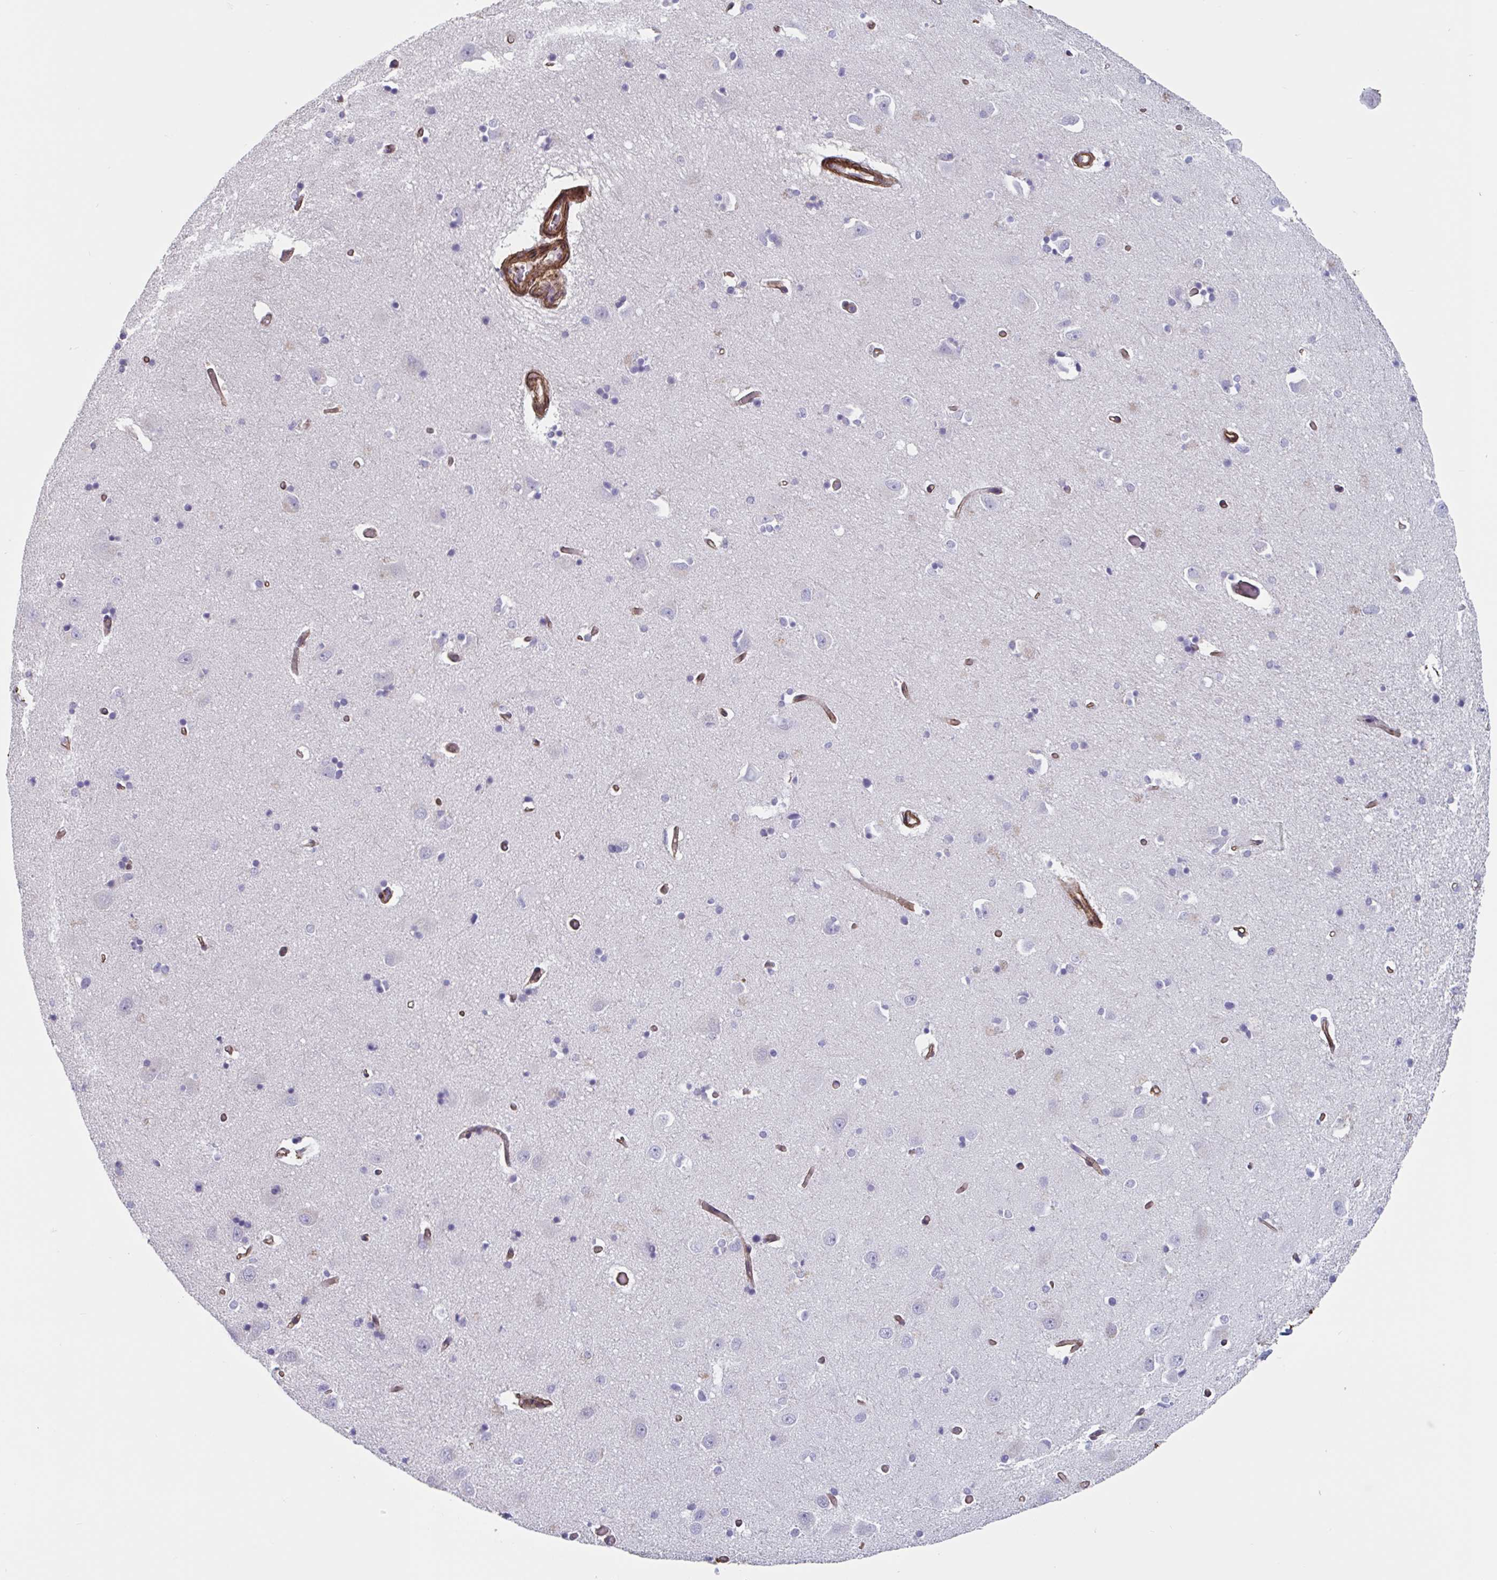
{"staining": {"intensity": "negative", "quantity": "none", "location": "none"}, "tissue": "caudate", "cell_type": "Glial cells", "image_type": "normal", "snomed": [{"axis": "morphology", "description": "Normal tissue, NOS"}, {"axis": "topography", "description": "Lateral ventricle wall"}, {"axis": "topography", "description": "Hippocampus"}], "caption": "High magnification brightfield microscopy of unremarkable caudate stained with DAB (3,3'-diaminobenzidine) (brown) and counterstained with hematoxylin (blue): glial cells show no significant staining. (DAB immunohistochemistry with hematoxylin counter stain).", "gene": "CITED4", "patient": {"sex": "female", "age": 63}}